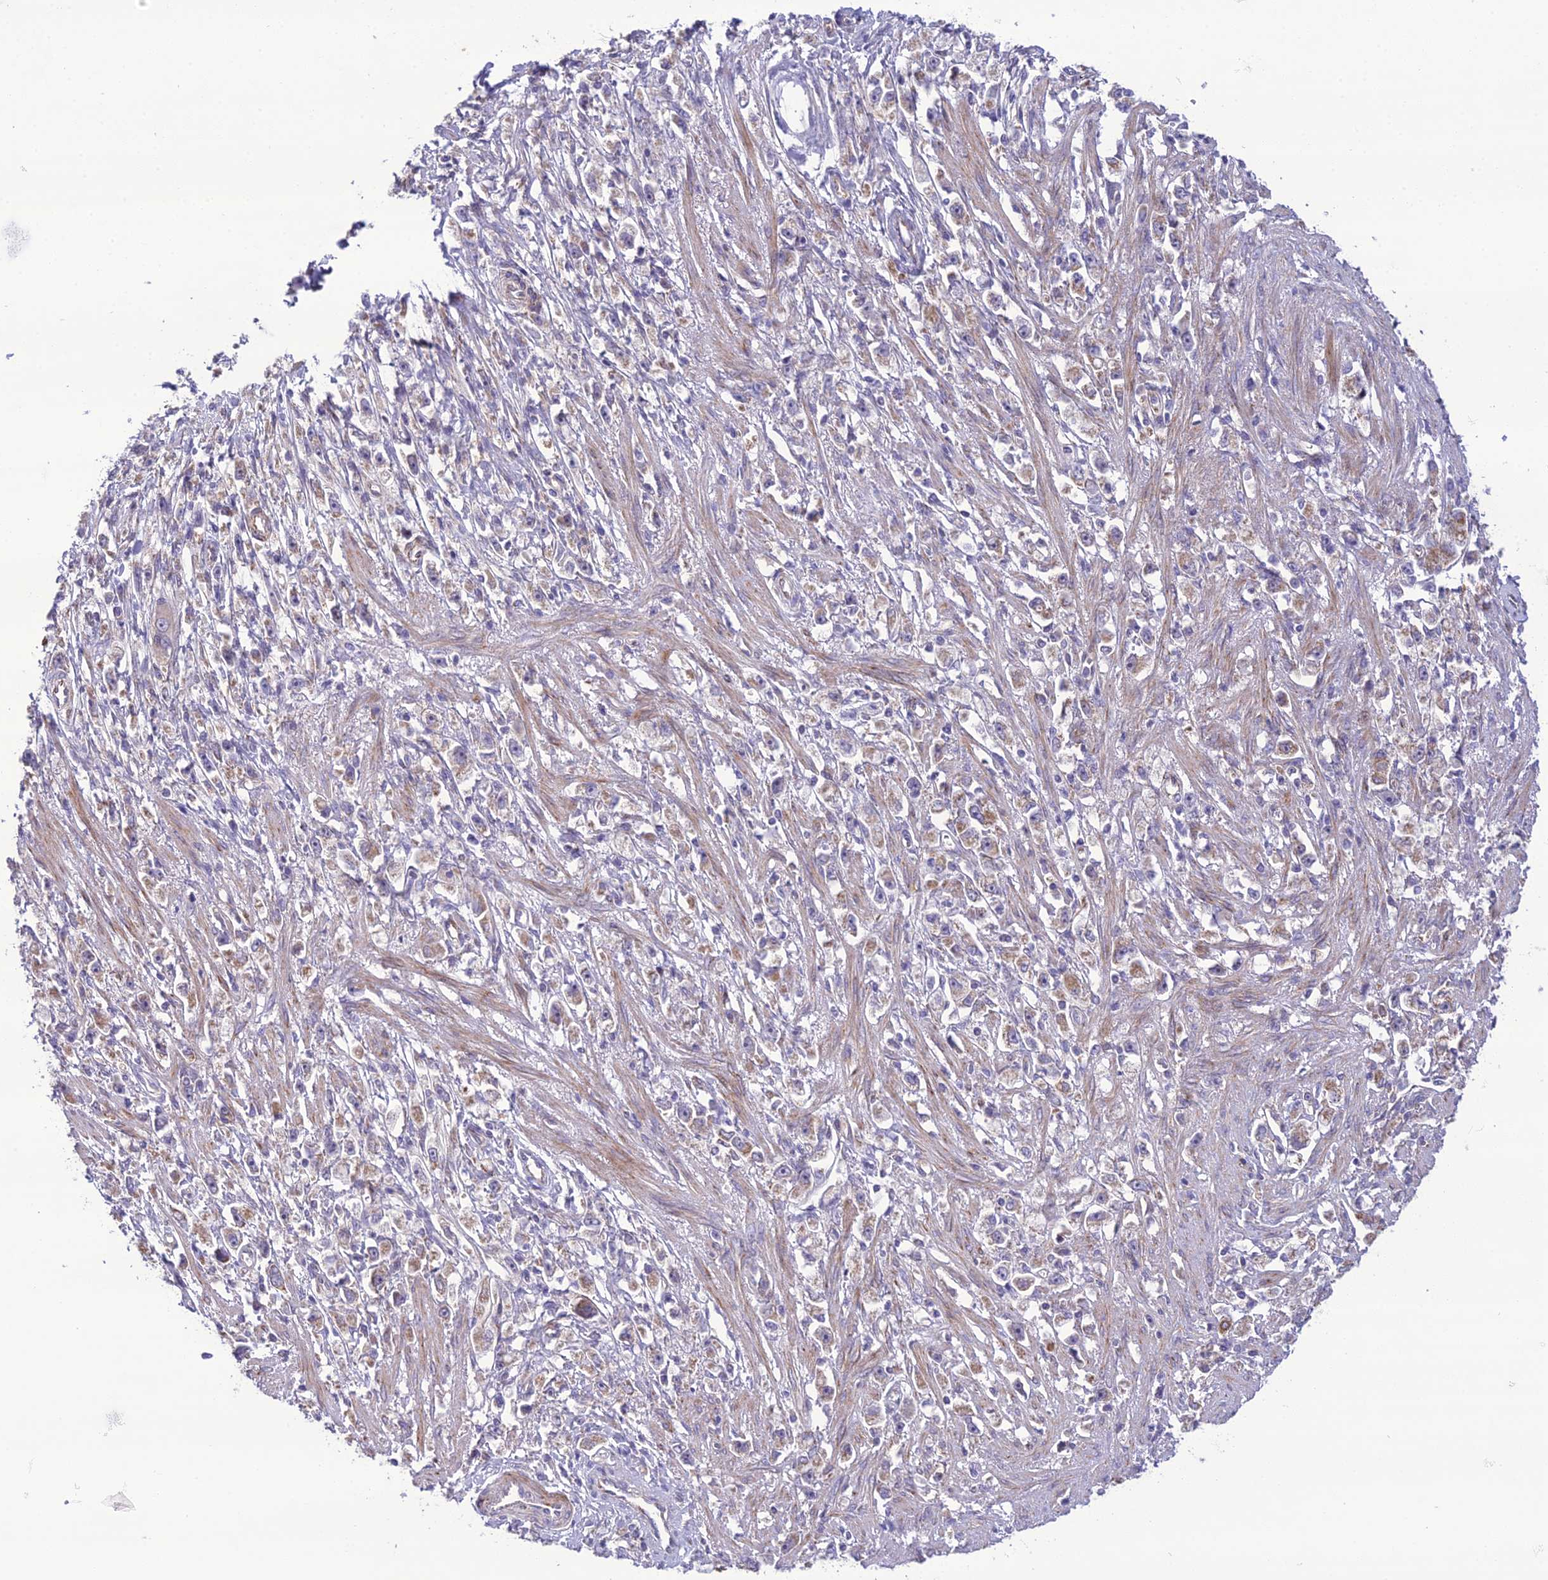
{"staining": {"intensity": "weak", "quantity": "25%-75%", "location": "cytoplasmic/membranous"}, "tissue": "stomach cancer", "cell_type": "Tumor cells", "image_type": "cancer", "snomed": [{"axis": "morphology", "description": "Adenocarcinoma, NOS"}, {"axis": "topography", "description": "Stomach"}], "caption": "A low amount of weak cytoplasmic/membranous expression is present in about 25%-75% of tumor cells in adenocarcinoma (stomach) tissue. (DAB = brown stain, brightfield microscopy at high magnification).", "gene": "NODAL", "patient": {"sex": "female", "age": 59}}